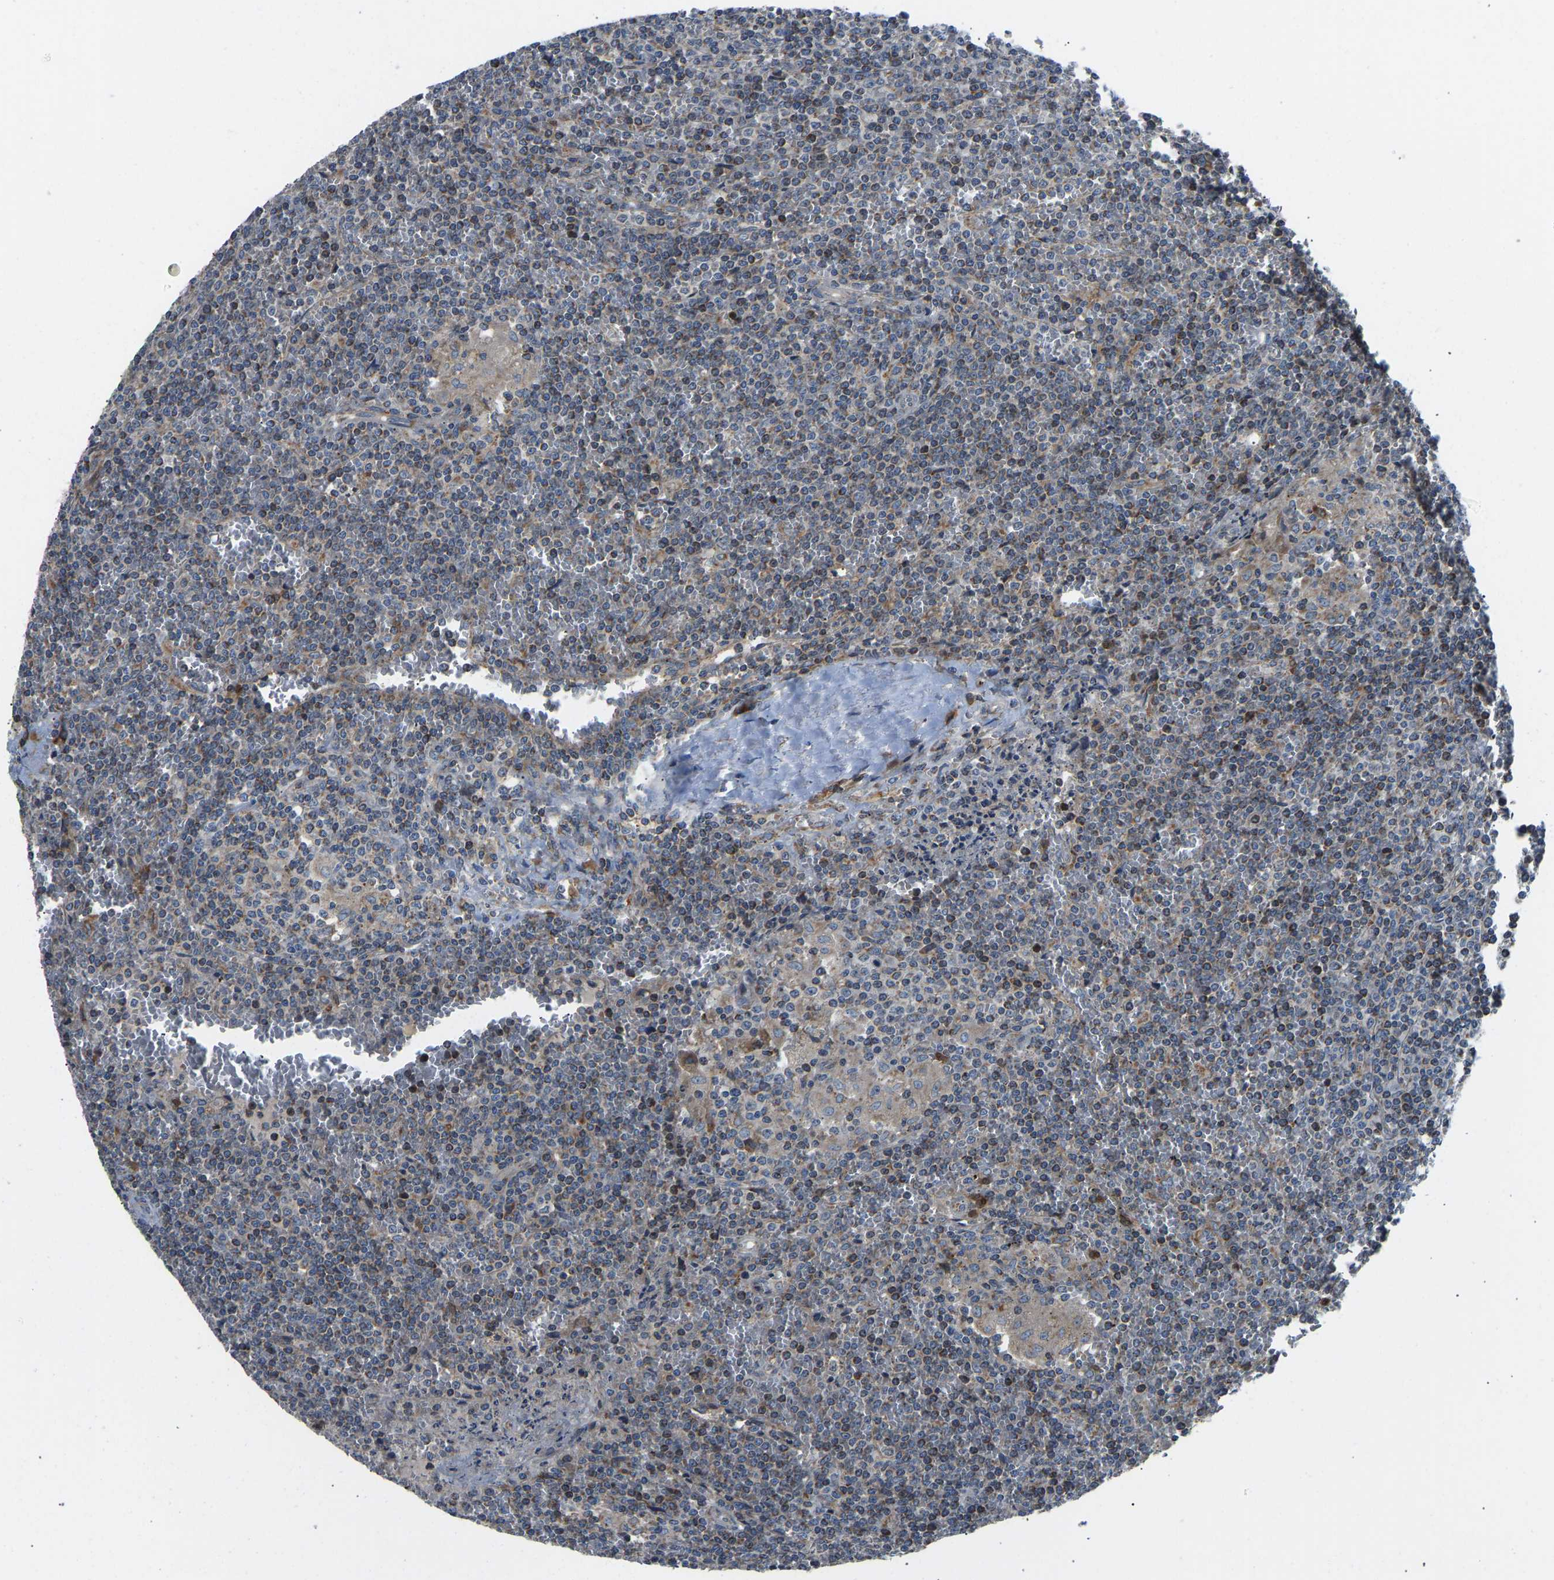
{"staining": {"intensity": "weak", "quantity": "25%-75%", "location": "cytoplasmic/membranous"}, "tissue": "lymphoma", "cell_type": "Tumor cells", "image_type": "cancer", "snomed": [{"axis": "morphology", "description": "Malignant lymphoma, non-Hodgkin's type, Low grade"}, {"axis": "topography", "description": "Spleen"}], "caption": "Immunohistochemical staining of human lymphoma shows low levels of weak cytoplasmic/membranous protein staining in approximately 25%-75% of tumor cells. (DAB IHC with brightfield microscopy, high magnification).", "gene": "RBP1", "patient": {"sex": "female", "age": 19}}